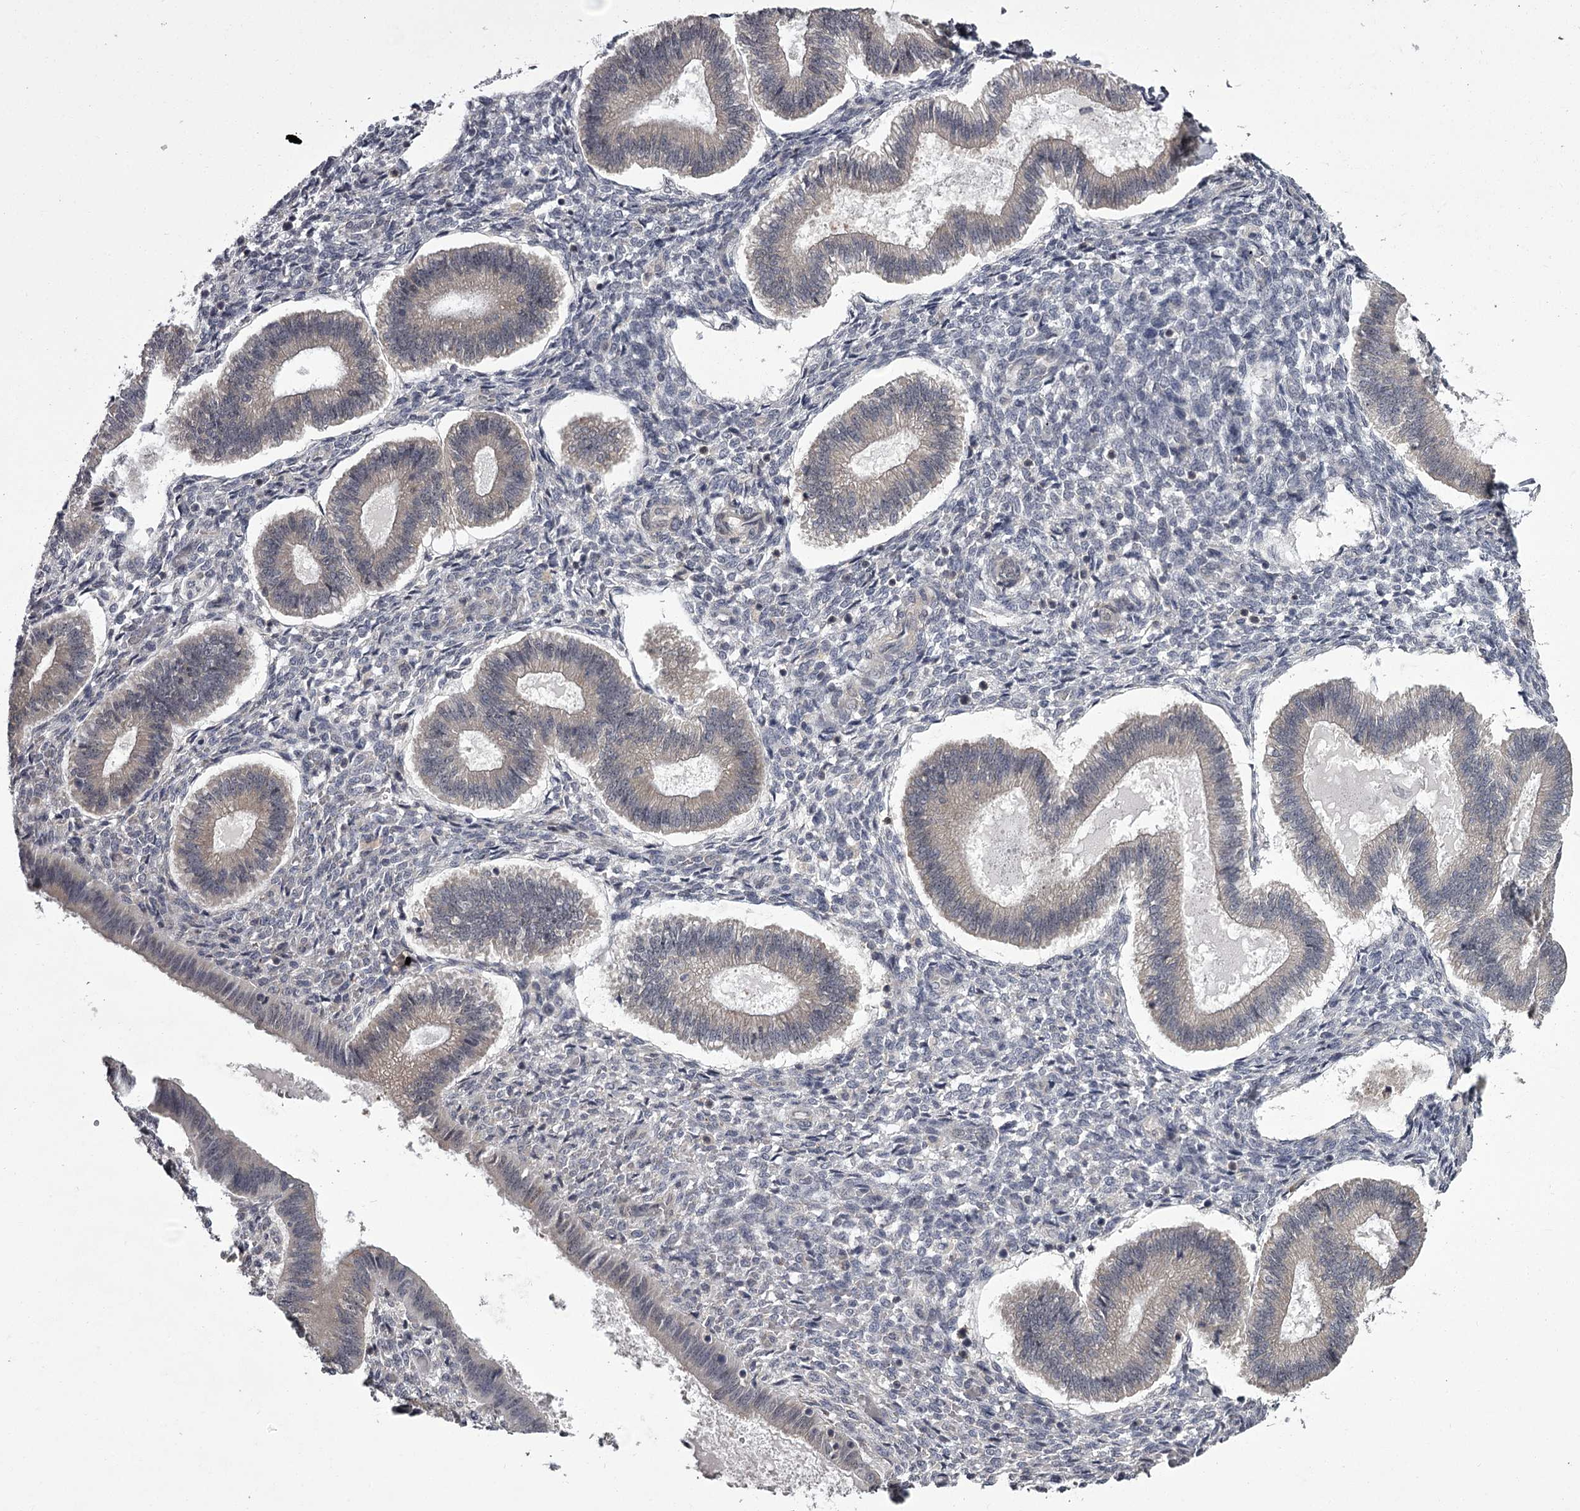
{"staining": {"intensity": "negative", "quantity": "none", "location": "none"}, "tissue": "endometrium", "cell_type": "Cells in endometrial stroma", "image_type": "normal", "snomed": [{"axis": "morphology", "description": "Normal tissue, NOS"}, {"axis": "topography", "description": "Endometrium"}], "caption": "High magnification brightfield microscopy of unremarkable endometrium stained with DAB (brown) and counterstained with hematoxylin (blue): cells in endometrial stroma show no significant staining.", "gene": "CCDC92", "patient": {"sex": "female", "age": 25}}